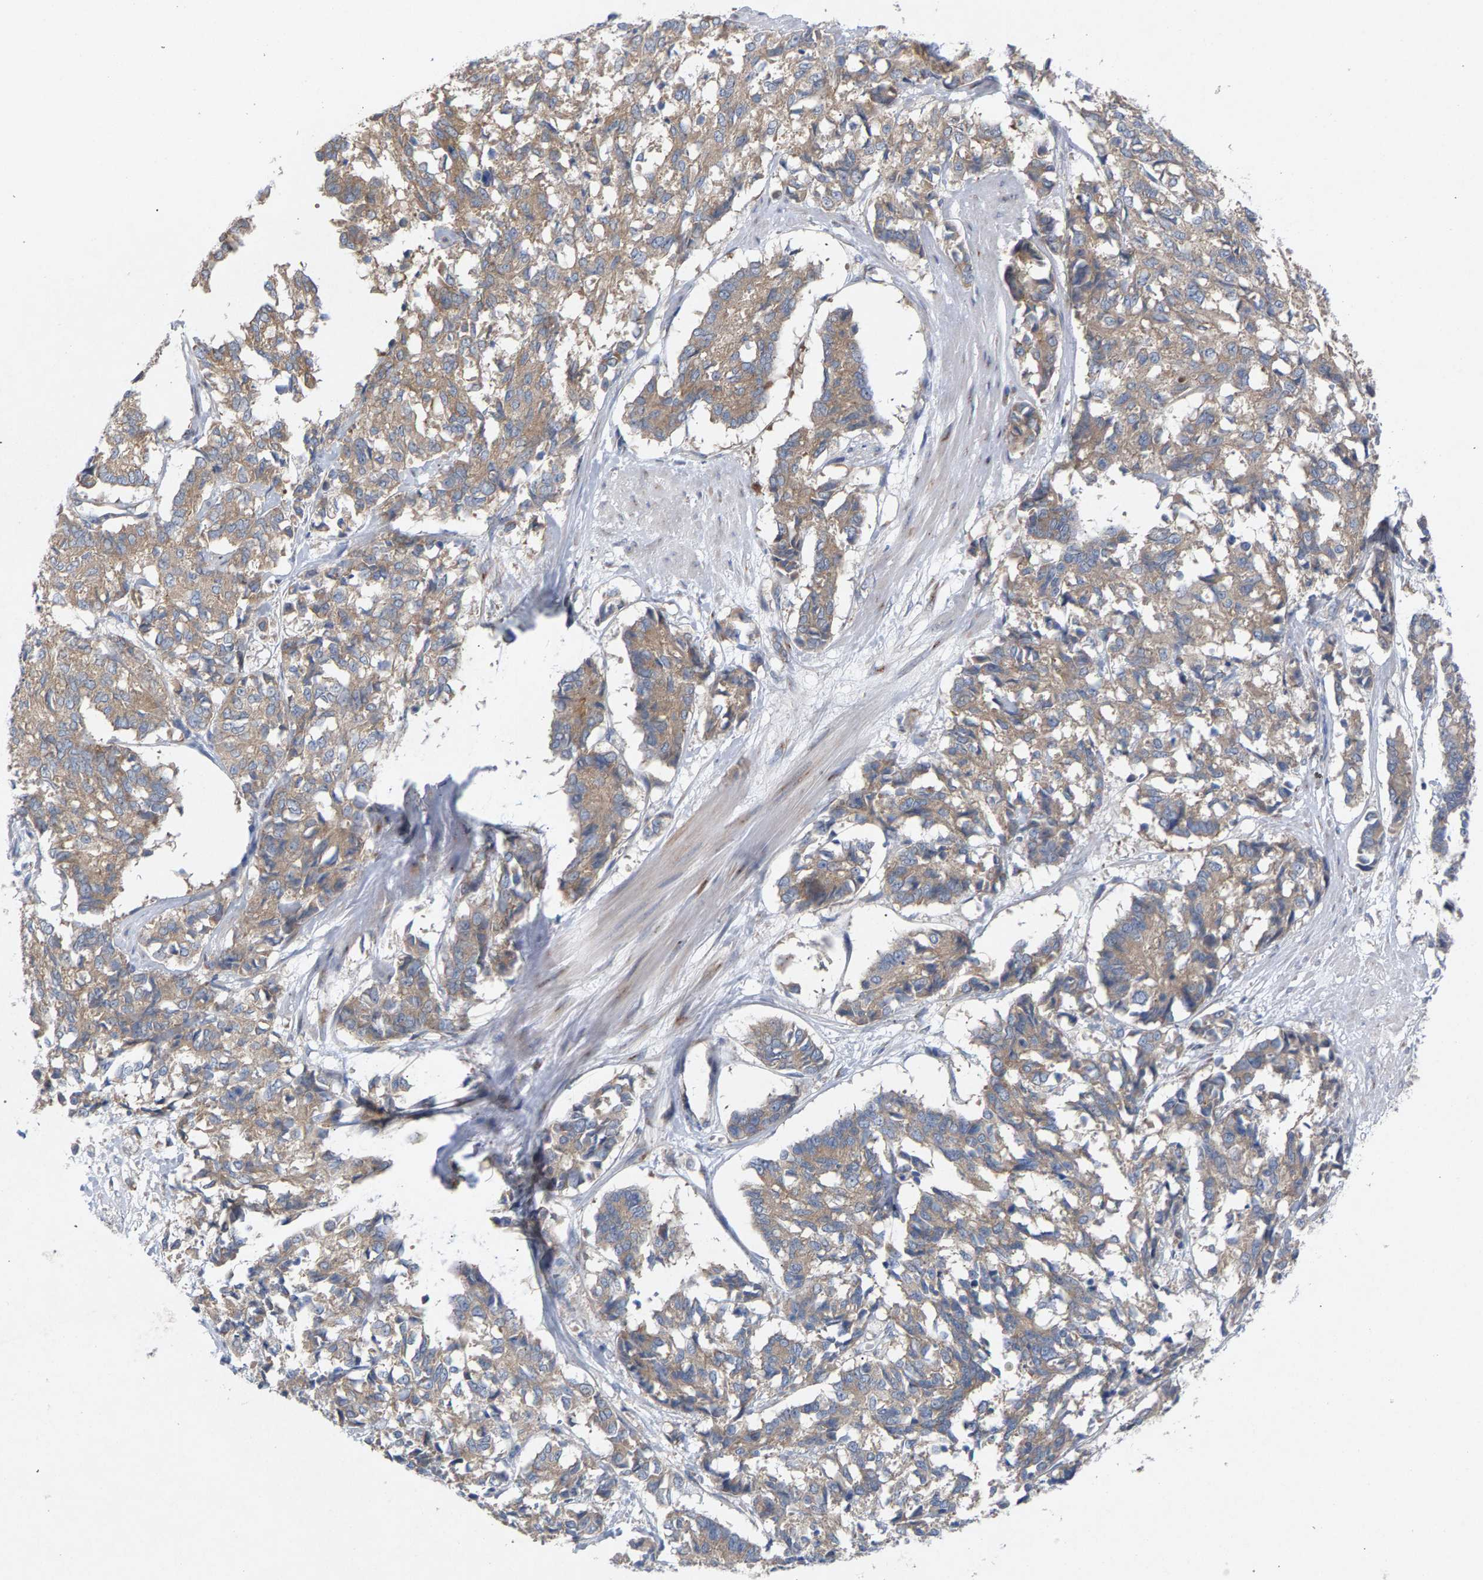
{"staining": {"intensity": "weak", "quantity": ">75%", "location": "cytoplasmic/membranous"}, "tissue": "cervical cancer", "cell_type": "Tumor cells", "image_type": "cancer", "snomed": [{"axis": "morphology", "description": "Squamous cell carcinoma, NOS"}, {"axis": "topography", "description": "Cervix"}], "caption": "Protein expression analysis of cervical cancer exhibits weak cytoplasmic/membranous staining in approximately >75% of tumor cells. The protein is shown in brown color, while the nuclei are stained blue.", "gene": "MAMDC2", "patient": {"sex": "female", "age": 35}}